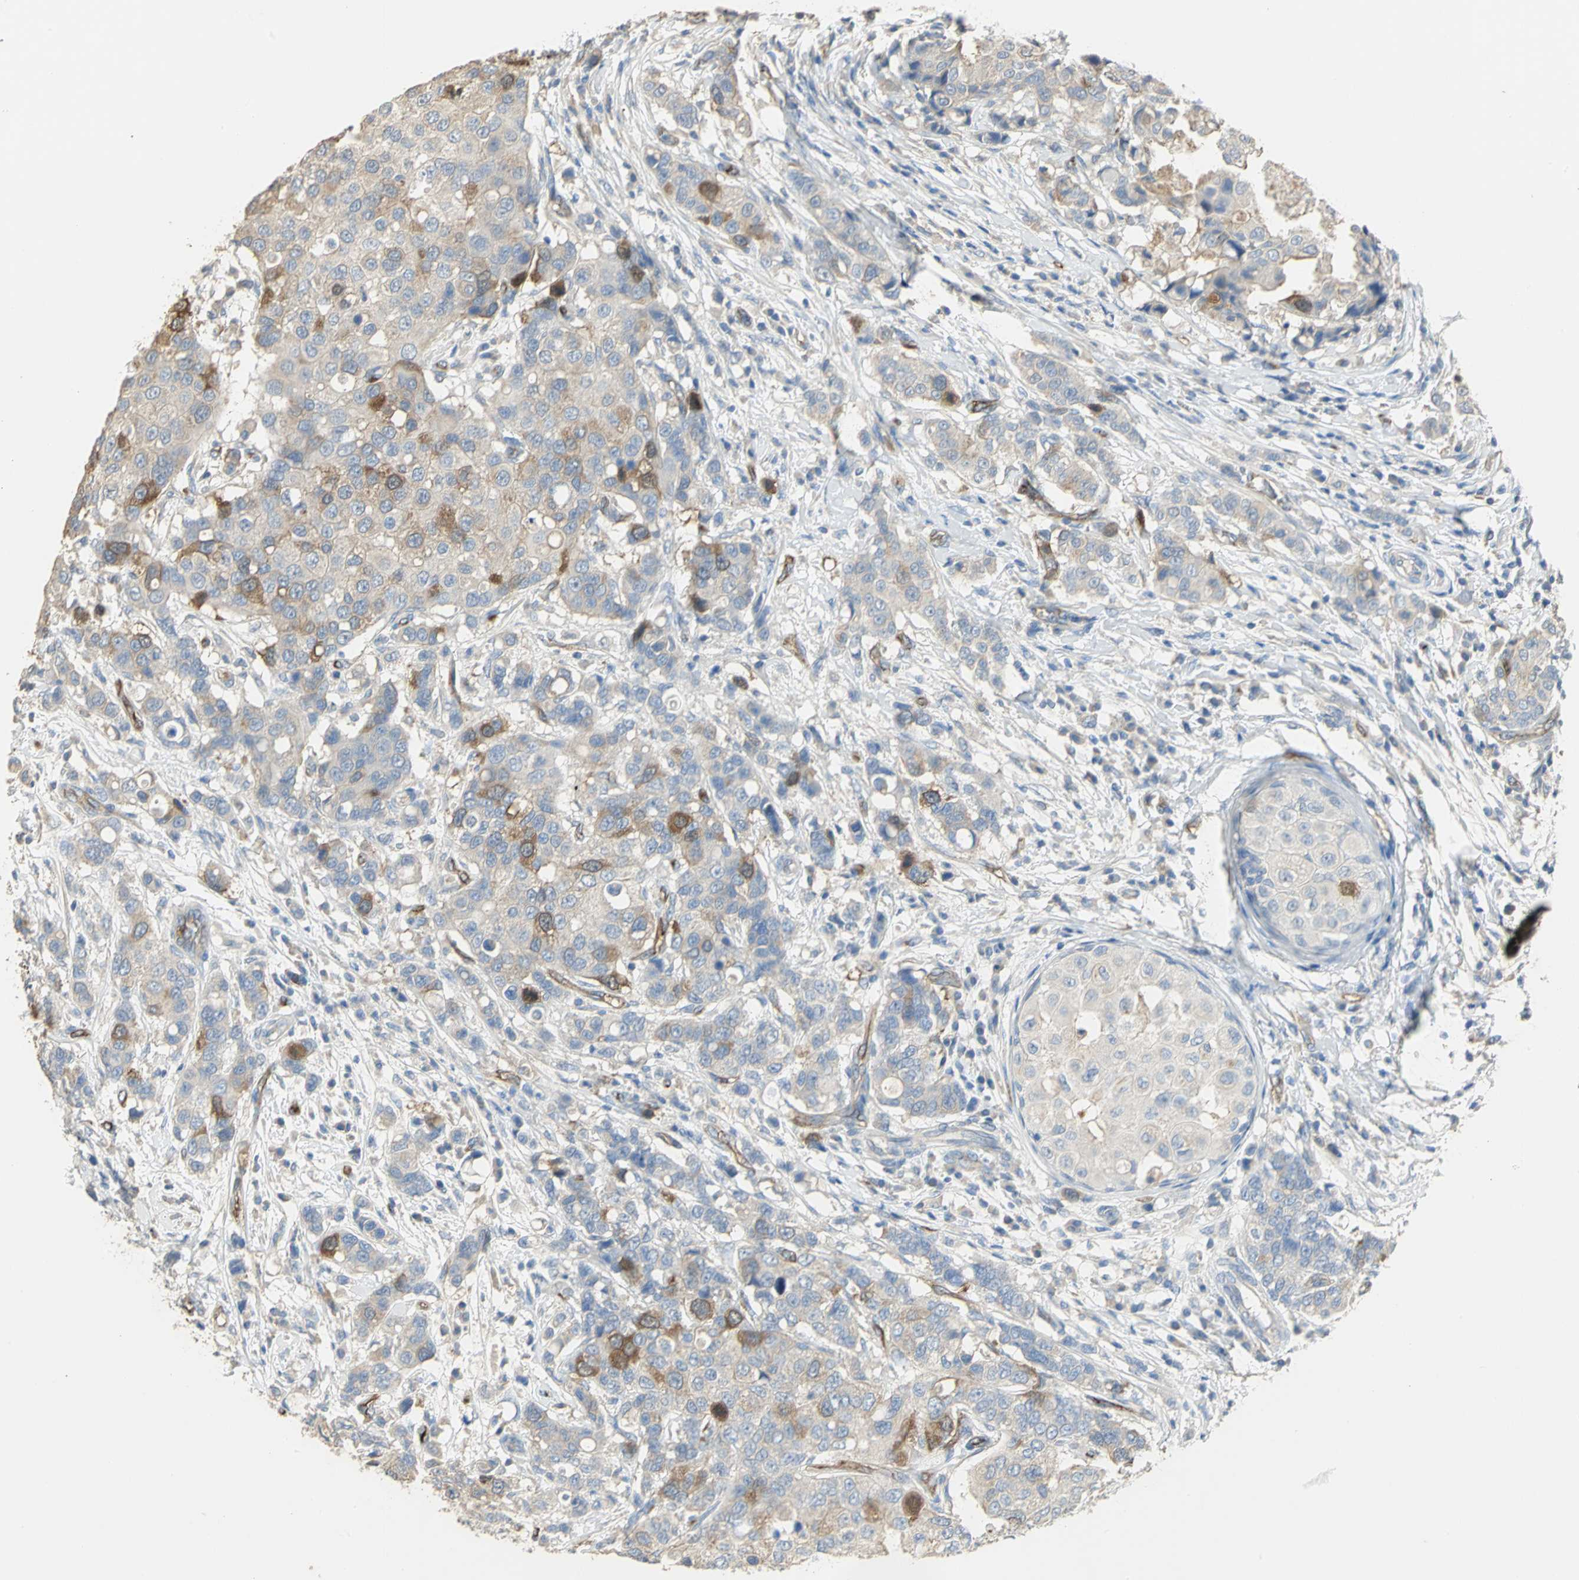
{"staining": {"intensity": "strong", "quantity": "<25%", "location": "cytoplasmic/membranous"}, "tissue": "breast cancer", "cell_type": "Tumor cells", "image_type": "cancer", "snomed": [{"axis": "morphology", "description": "Duct carcinoma"}, {"axis": "topography", "description": "Breast"}], "caption": "Immunohistochemistry (IHC) (DAB) staining of human breast invasive ductal carcinoma exhibits strong cytoplasmic/membranous protein staining in approximately <25% of tumor cells. Immunohistochemistry stains the protein of interest in brown and the nuclei are stained blue.", "gene": "DLGAP5", "patient": {"sex": "female", "age": 27}}